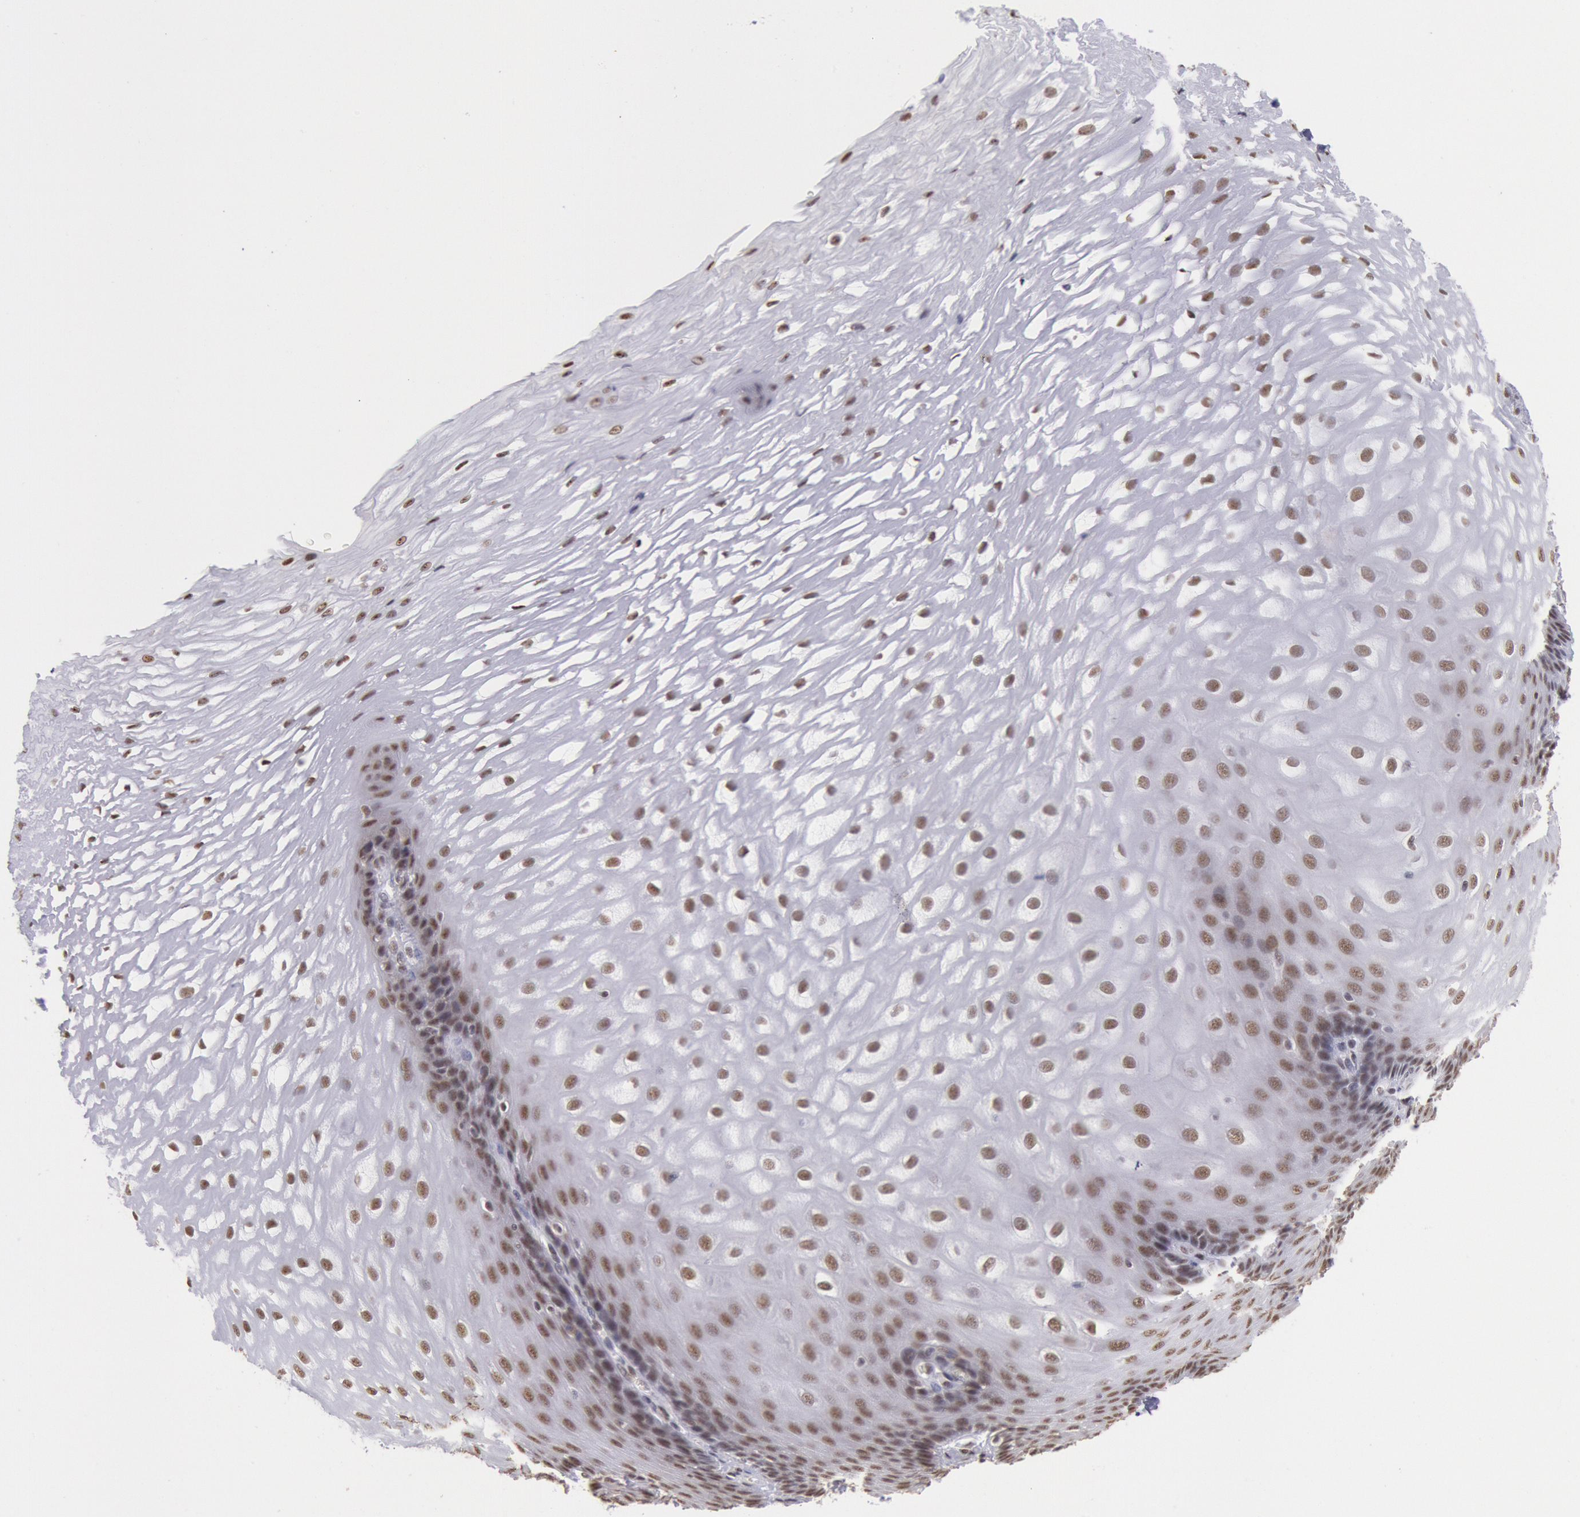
{"staining": {"intensity": "moderate", "quantity": ">75%", "location": "nuclear"}, "tissue": "esophagus", "cell_type": "Squamous epithelial cells", "image_type": "normal", "snomed": [{"axis": "morphology", "description": "Normal tissue, NOS"}, {"axis": "morphology", "description": "Adenocarcinoma, NOS"}, {"axis": "topography", "description": "Esophagus"}, {"axis": "topography", "description": "Stomach"}], "caption": "Immunohistochemistry (DAB) staining of normal human esophagus displays moderate nuclear protein positivity in approximately >75% of squamous epithelial cells.", "gene": "SNRPD3", "patient": {"sex": "male", "age": 62}}